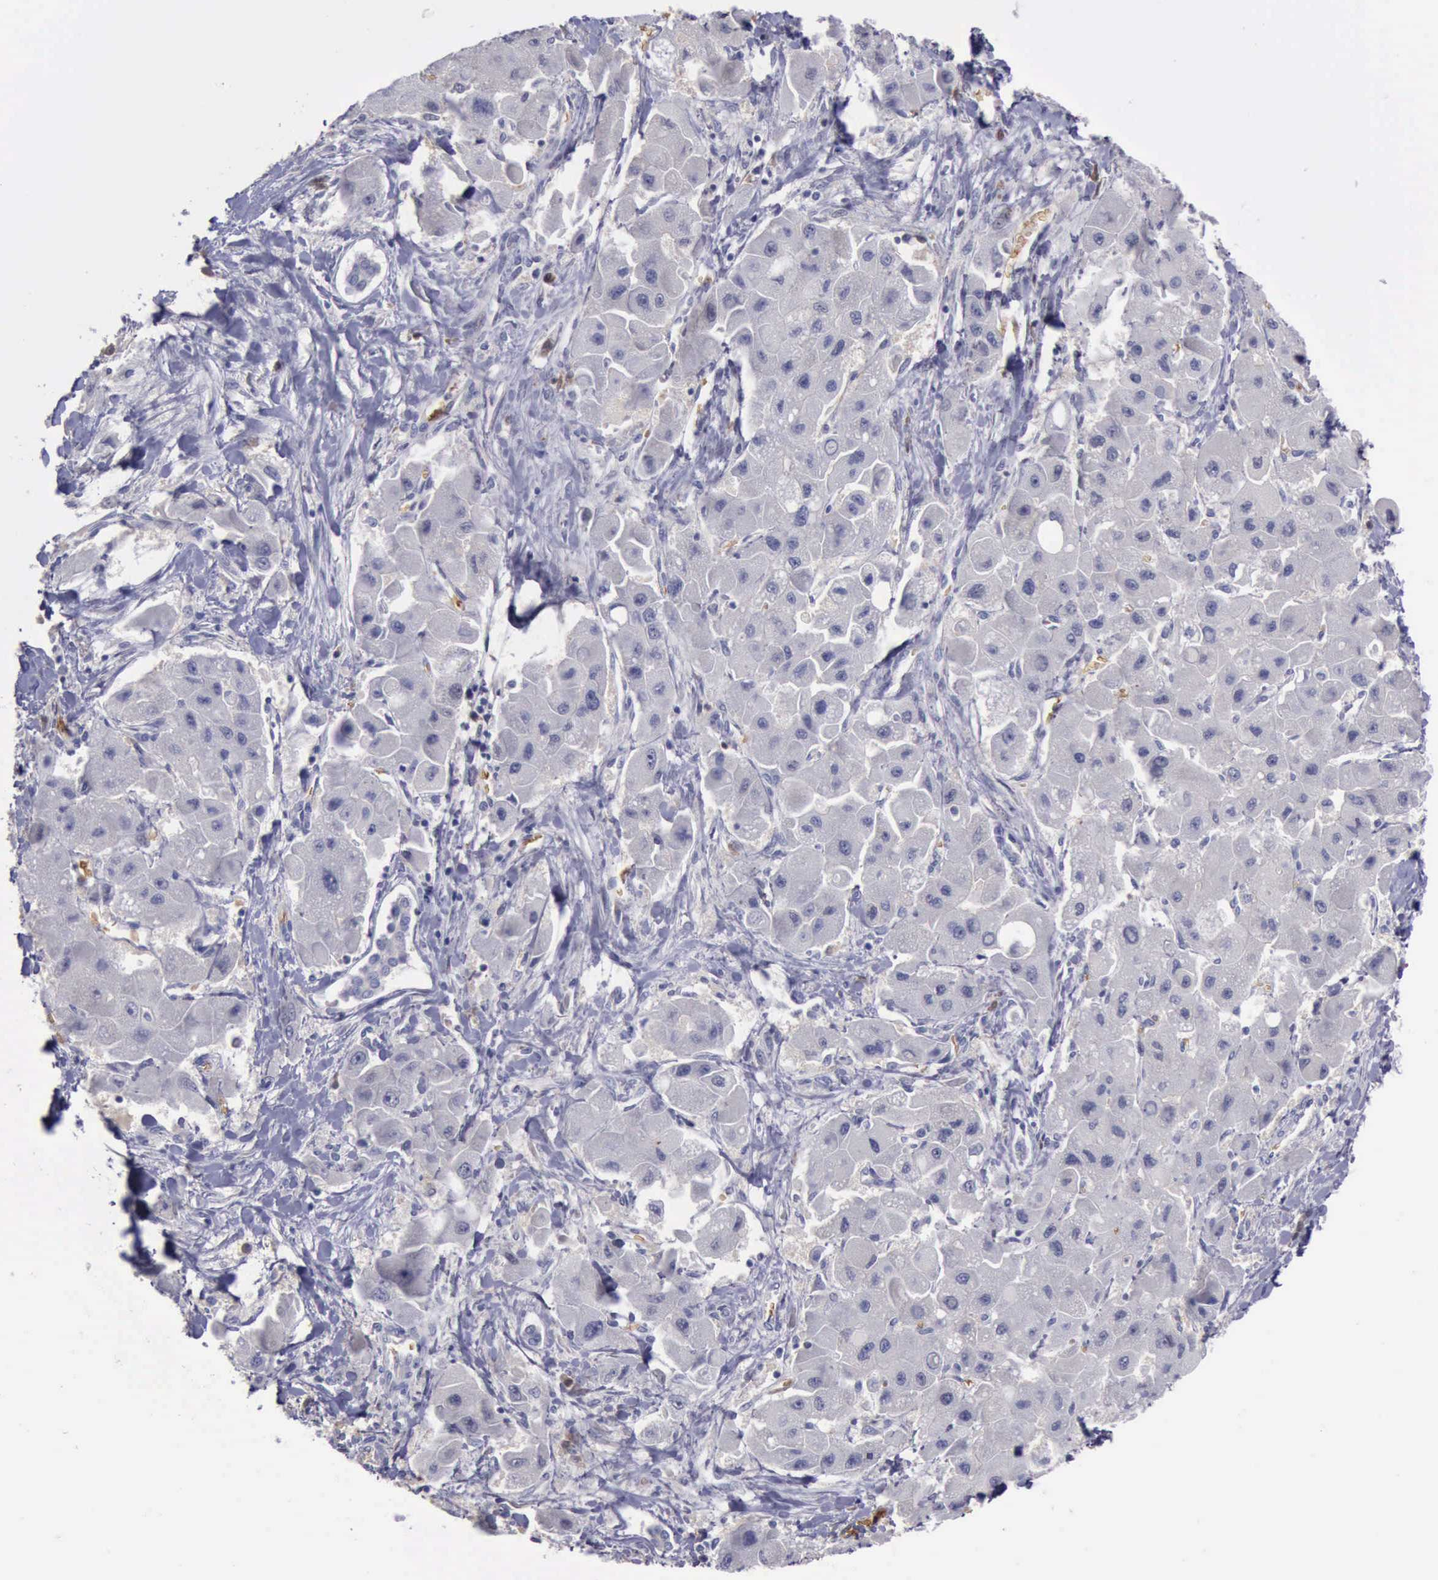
{"staining": {"intensity": "negative", "quantity": "none", "location": "none"}, "tissue": "liver cancer", "cell_type": "Tumor cells", "image_type": "cancer", "snomed": [{"axis": "morphology", "description": "Carcinoma, Hepatocellular, NOS"}, {"axis": "topography", "description": "Liver"}], "caption": "Tumor cells are negative for protein expression in human liver cancer (hepatocellular carcinoma).", "gene": "CEP128", "patient": {"sex": "male", "age": 24}}